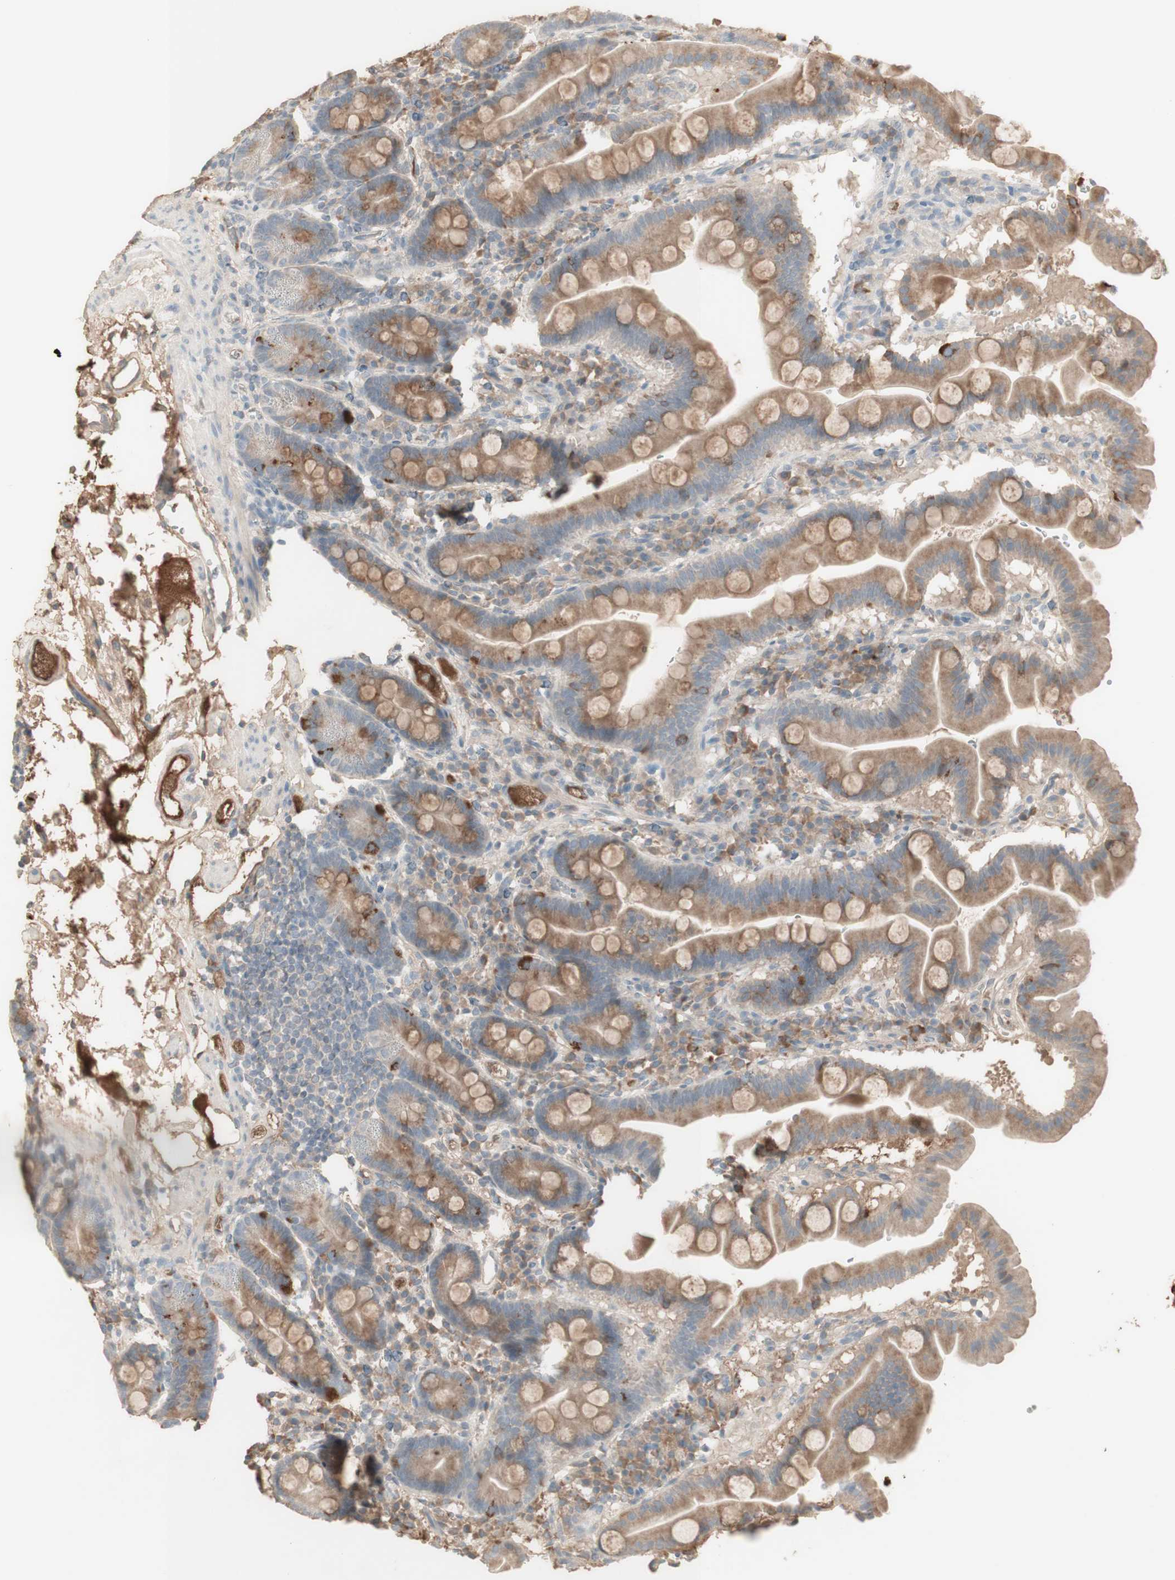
{"staining": {"intensity": "weak", "quantity": ">75%", "location": "cytoplasmic/membranous"}, "tissue": "duodenum", "cell_type": "Glandular cells", "image_type": "normal", "snomed": [{"axis": "morphology", "description": "Normal tissue, NOS"}, {"axis": "topography", "description": "Duodenum"}], "caption": "This image demonstrates immunohistochemistry staining of normal human duodenum, with low weak cytoplasmic/membranous staining in about >75% of glandular cells.", "gene": "IFNG", "patient": {"sex": "male", "age": 50}}